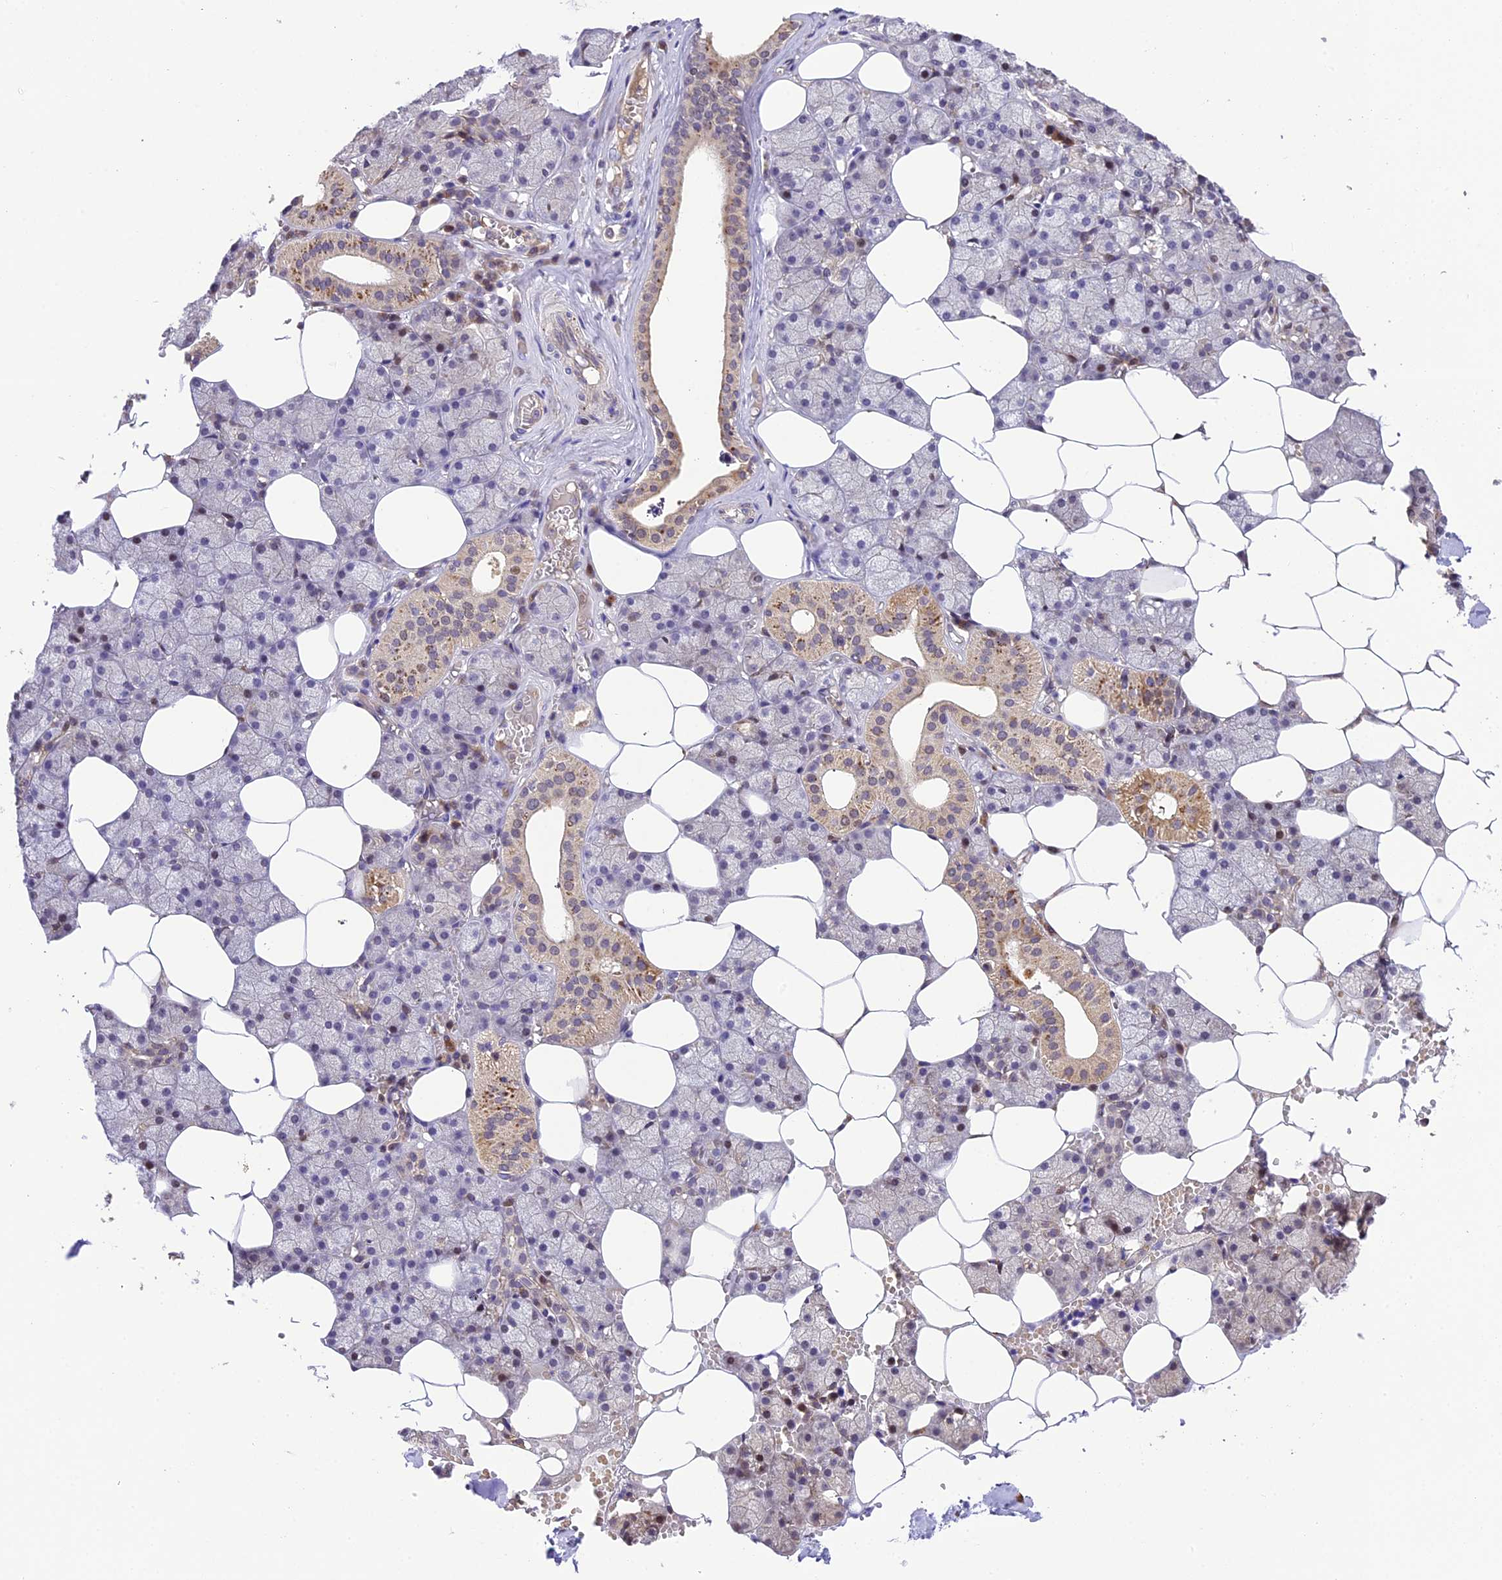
{"staining": {"intensity": "moderate", "quantity": "<25%", "location": "cytoplasmic/membranous"}, "tissue": "salivary gland", "cell_type": "Glandular cells", "image_type": "normal", "snomed": [{"axis": "morphology", "description": "Normal tissue, NOS"}, {"axis": "topography", "description": "Salivary gland"}], "caption": "A histopathology image showing moderate cytoplasmic/membranous staining in approximately <25% of glandular cells in benign salivary gland, as visualized by brown immunohistochemical staining.", "gene": "DGKH", "patient": {"sex": "male", "age": 62}}